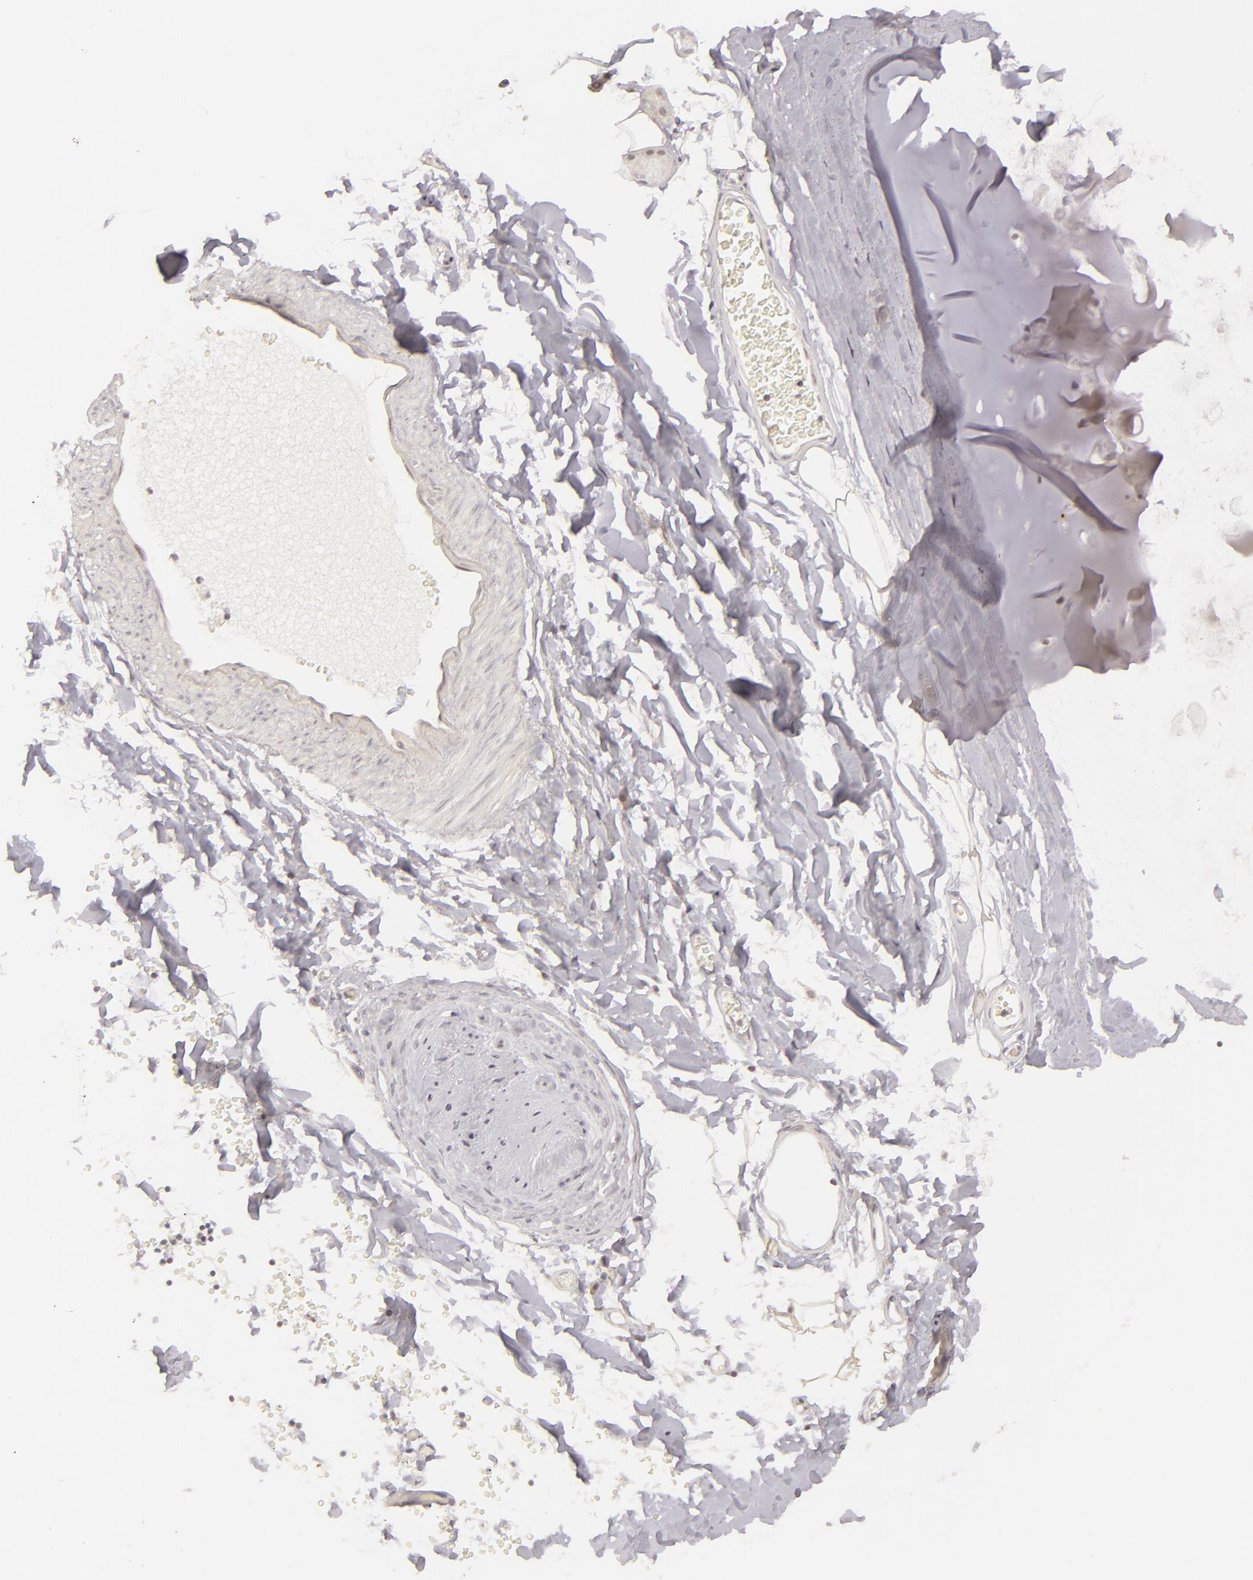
{"staining": {"intensity": "negative", "quantity": "none", "location": "none"}, "tissue": "adipose tissue", "cell_type": "Adipocytes", "image_type": "normal", "snomed": [{"axis": "morphology", "description": "Normal tissue, NOS"}, {"axis": "topography", "description": "Bronchus"}, {"axis": "topography", "description": "Lung"}], "caption": "Immunohistochemical staining of unremarkable human adipose tissue displays no significant positivity in adipocytes. (DAB (3,3'-diaminobenzidine) IHC visualized using brightfield microscopy, high magnification).", "gene": "DLG3", "patient": {"sex": "female", "age": 56}}